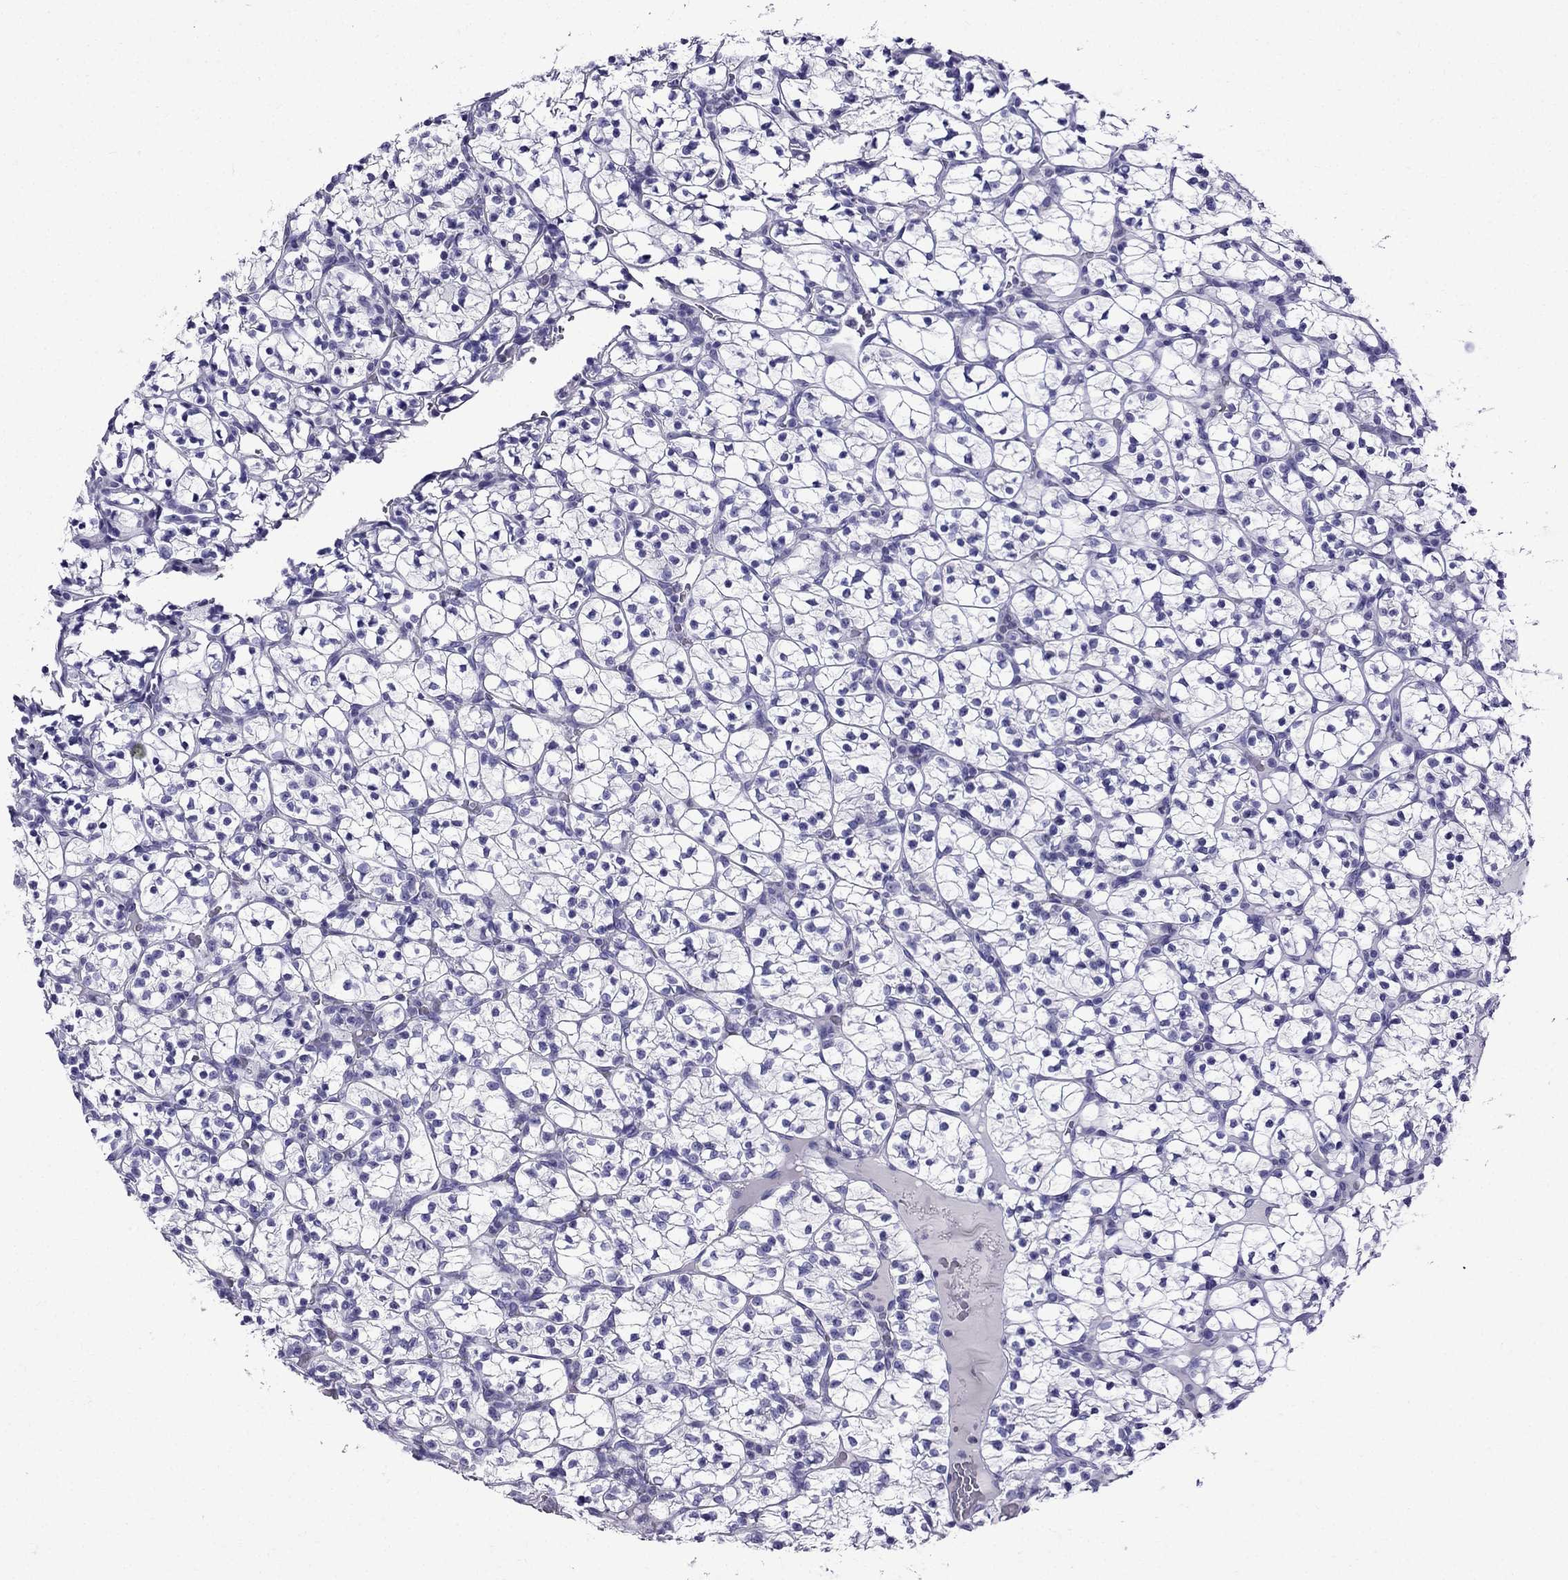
{"staining": {"intensity": "negative", "quantity": "none", "location": "none"}, "tissue": "renal cancer", "cell_type": "Tumor cells", "image_type": "cancer", "snomed": [{"axis": "morphology", "description": "Adenocarcinoma, NOS"}, {"axis": "topography", "description": "Kidney"}], "caption": "This is an immunohistochemistry photomicrograph of human renal cancer. There is no positivity in tumor cells.", "gene": "ERC2", "patient": {"sex": "female", "age": 89}}